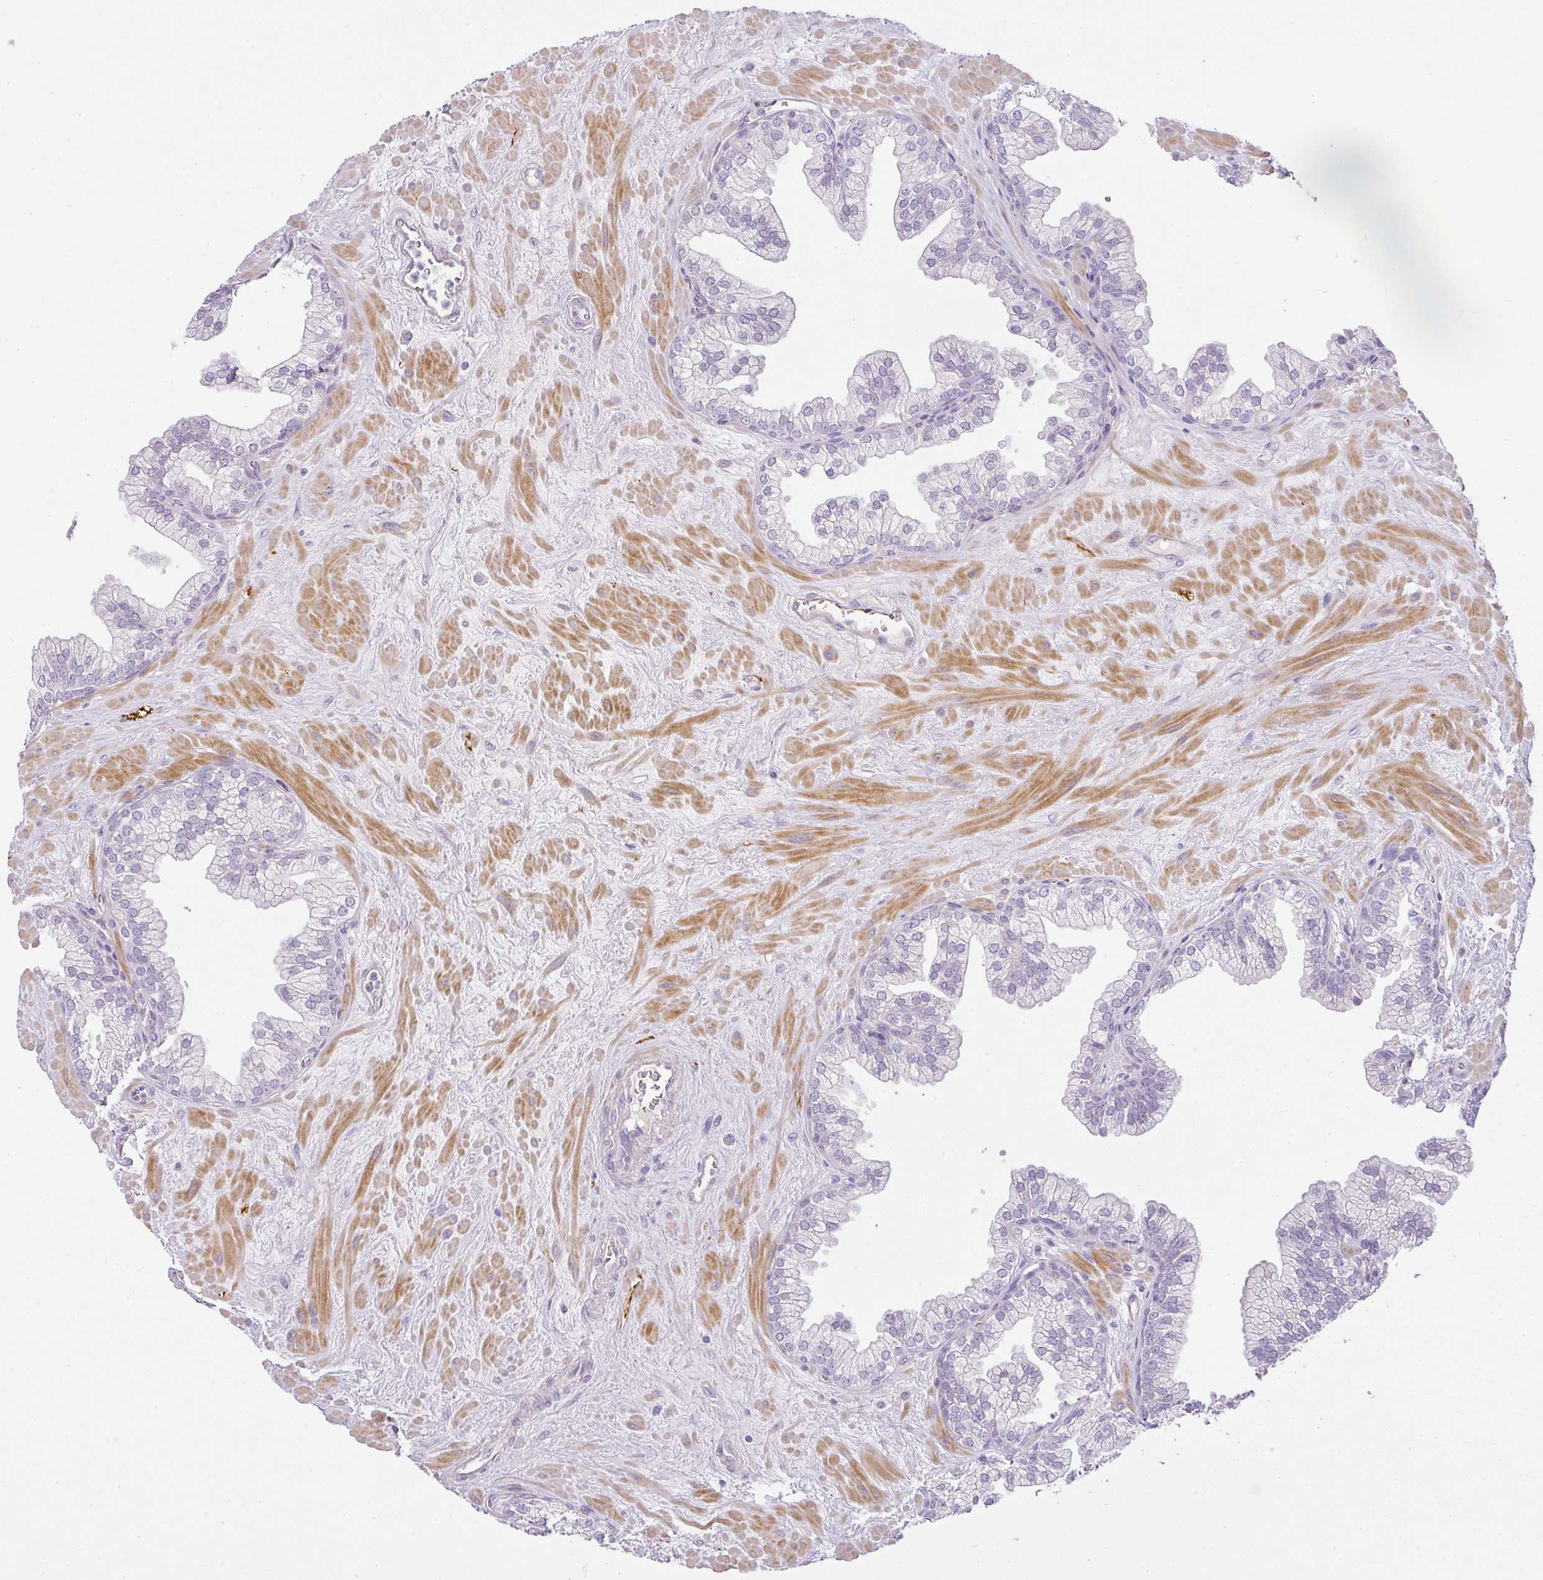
{"staining": {"intensity": "negative", "quantity": "none", "location": "none"}, "tissue": "prostate", "cell_type": "Glandular cells", "image_type": "normal", "snomed": [{"axis": "morphology", "description": "Normal tissue, NOS"}, {"axis": "topography", "description": "Prostate"}, {"axis": "topography", "description": "Peripheral nerve tissue"}], "caption": "A high-resolution micrograph shows IHC staining of benign prostate, which demonstrates no significant positivity in glandular cells. (Brightfield microscopy of DAB IHC at high magnification).", "gene": "RAX2", "patient": {"sex": "male", "age": 61}}